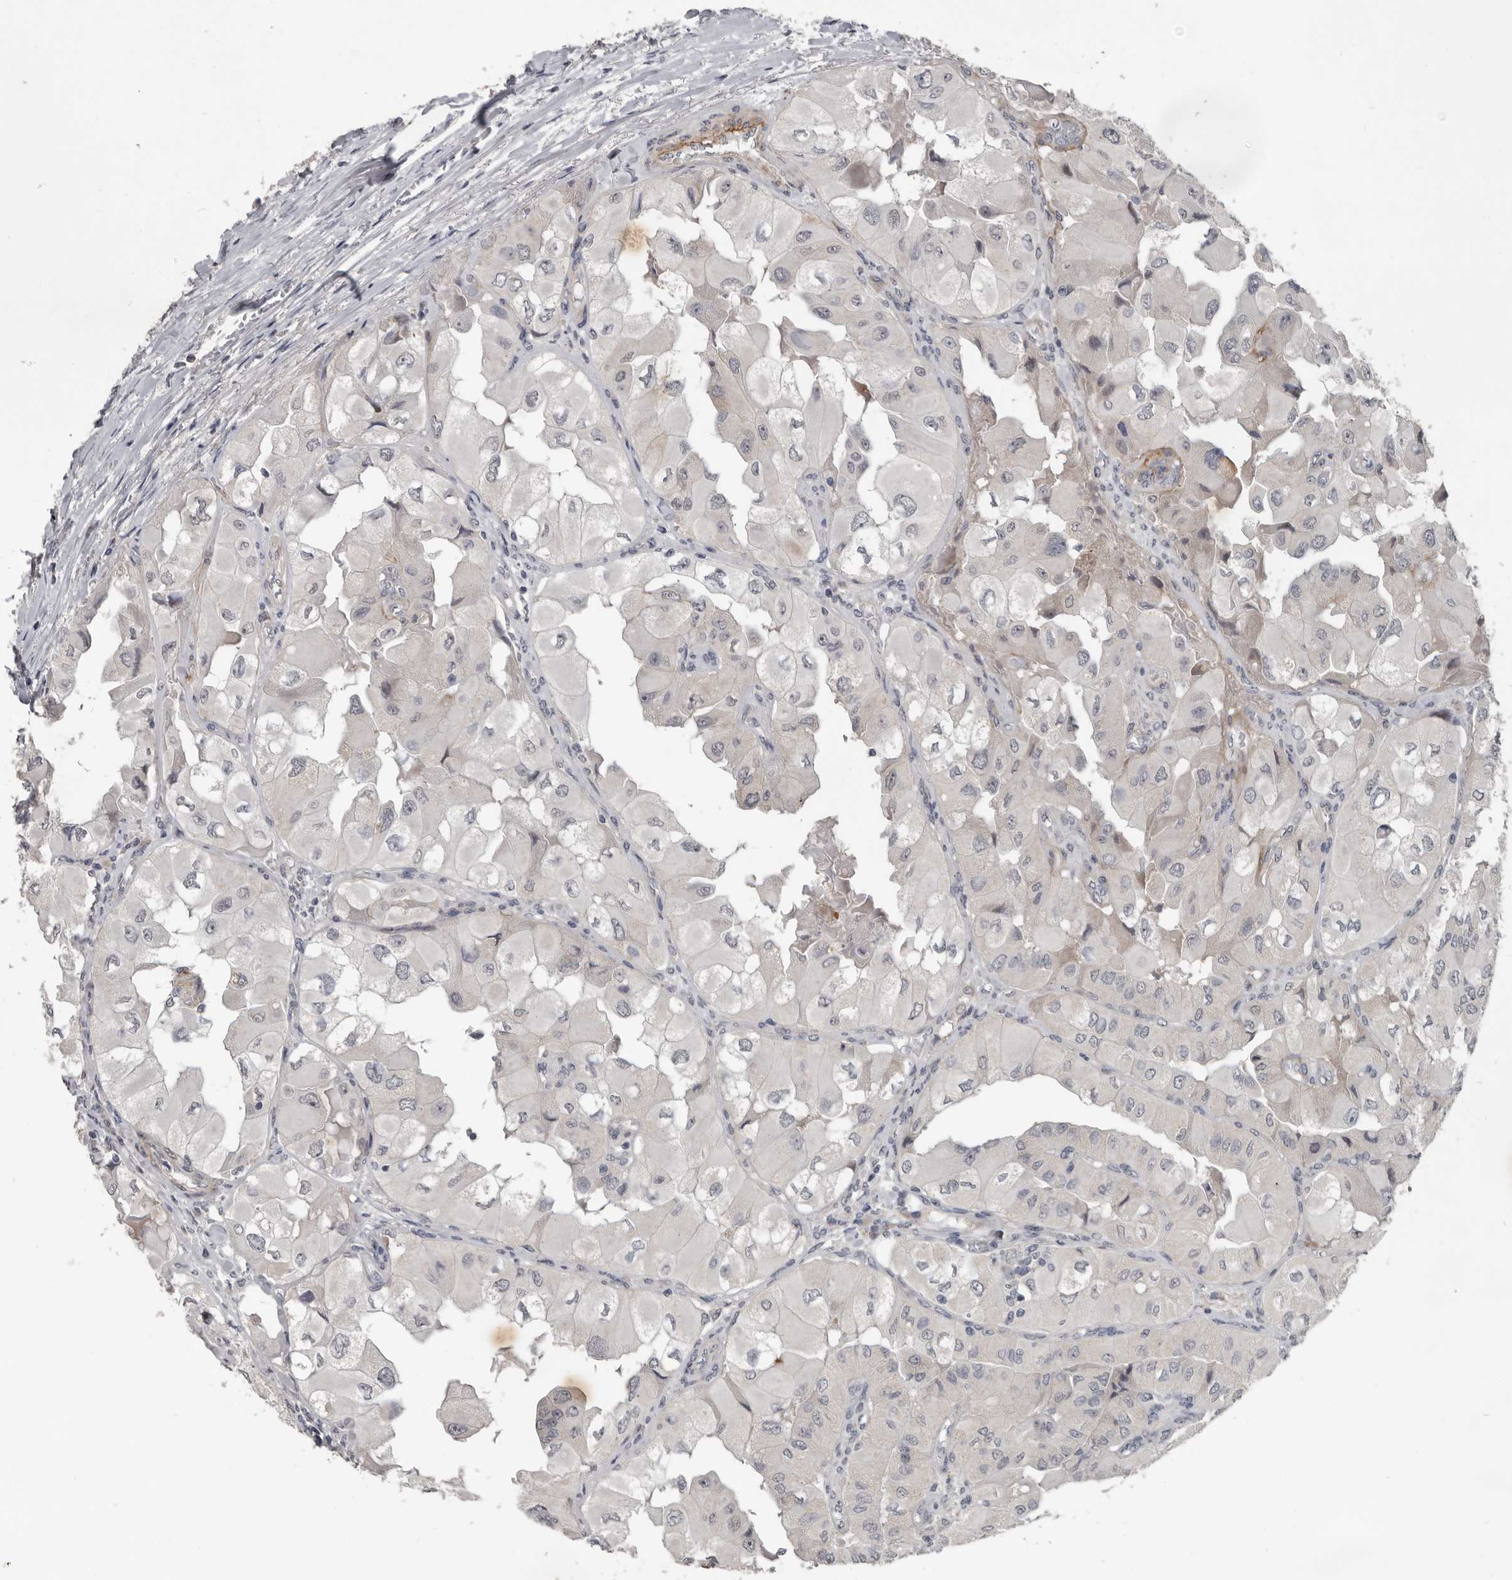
{"staining": {"intensity": "negative", "quantity": "none", "location": "none"}, "tissue": "thyroid cancer", "cell_type": "Tumor cells", "image_type": "cancer", "snomed": [{"axis": "morphology", "description": "Papillary adenocarcinoma, NOS"}, {"axis": "topography", "description": "Thyroid gland"}], "caption": "This is a photomicrograph of immunohistochemistry staining of thyroid papillary adenocarcinoma, which shows no staining in tumor cells.", "gene": "C1orf216", "patient": {"sex": "female", "age": 59}}